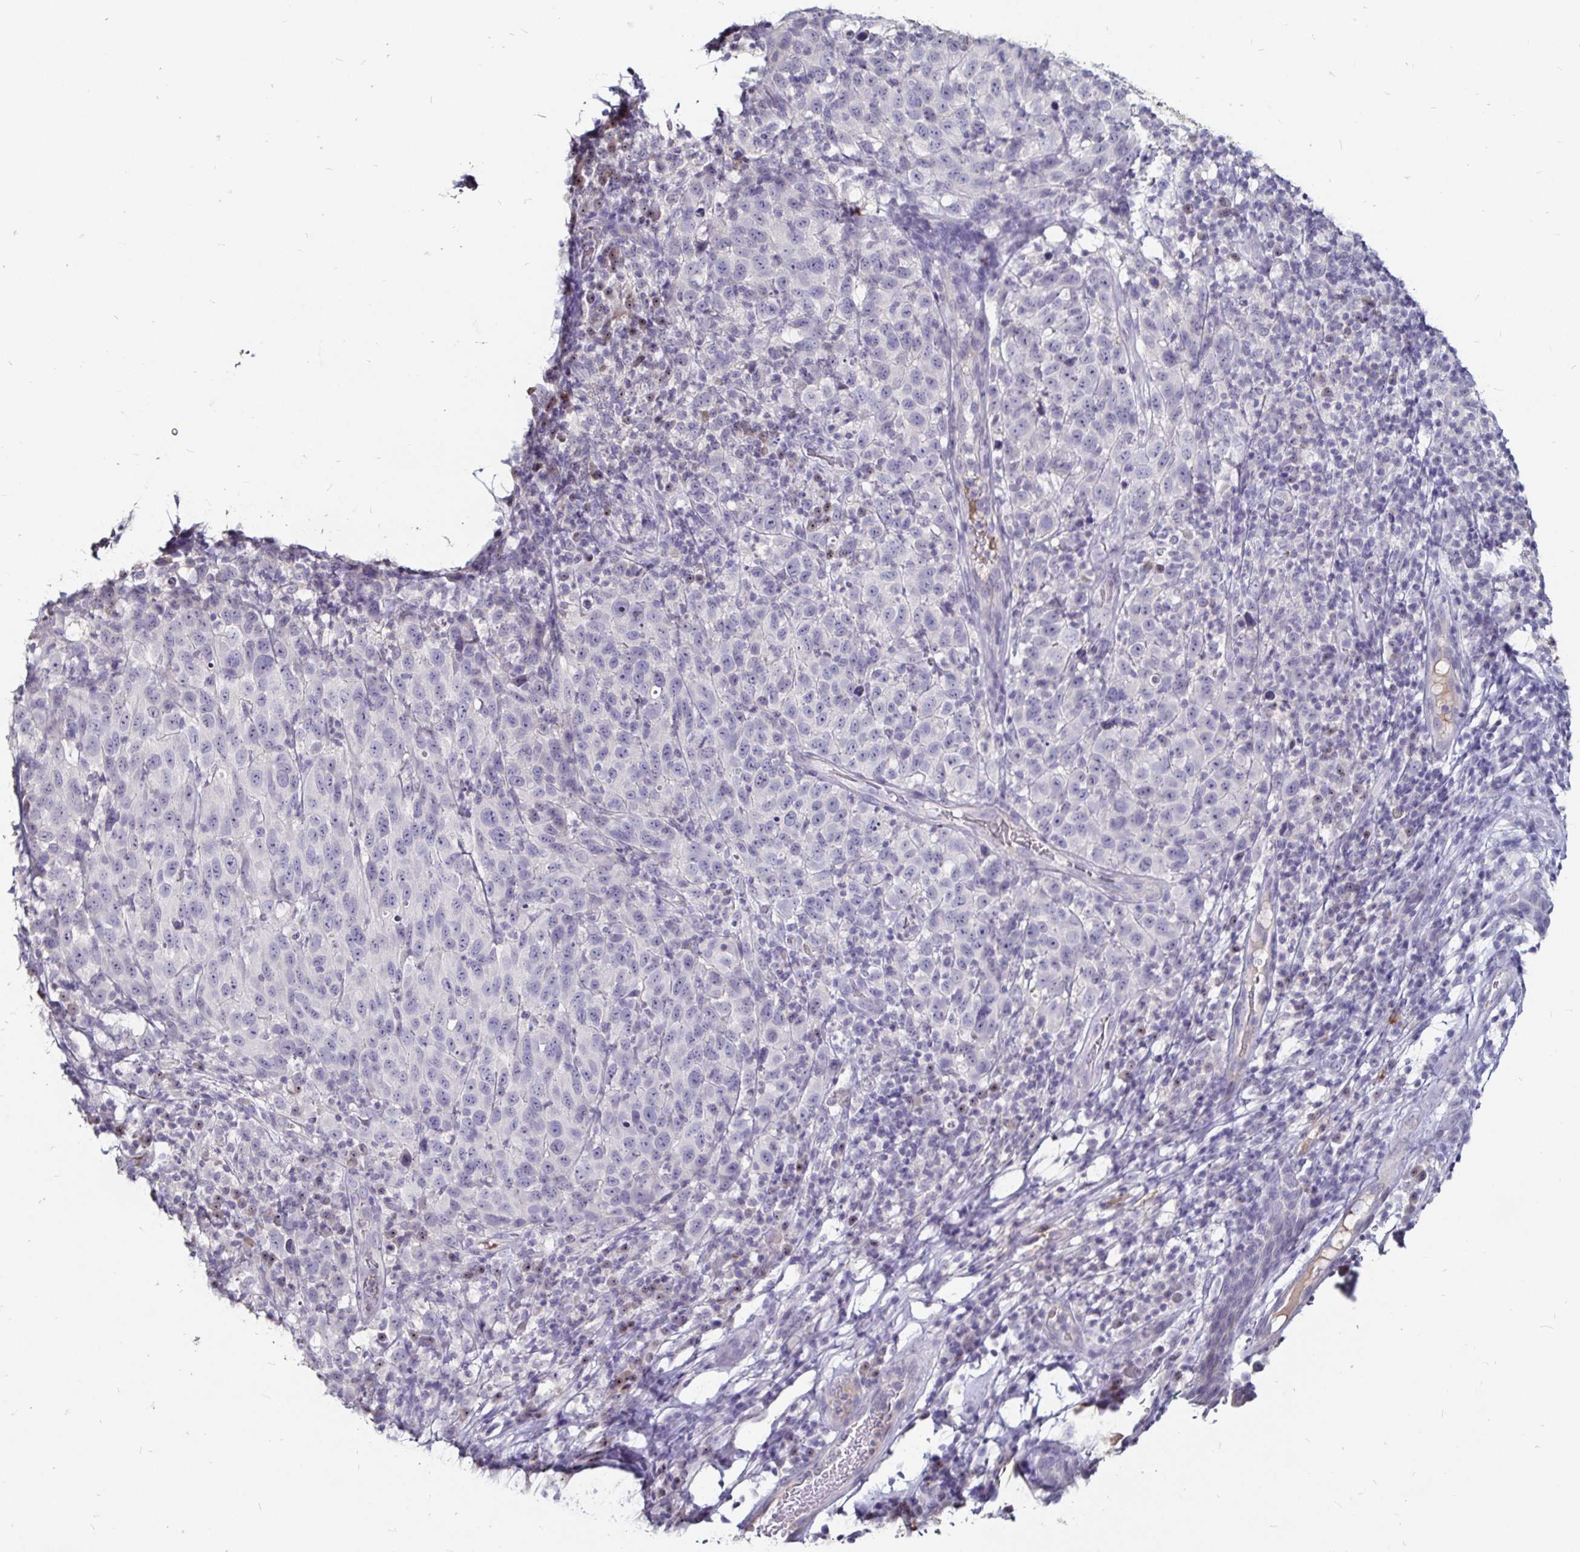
{"staining": {"intensity": "negative", "quantity": "none", "location": "none"}, "tissue": "melanoma", "cell_type": "Tumor cells", "image_type": "cancer", "snomed": [{"axis": "morphology", "description": "Malignant melanoma, NOS"}, {"axis": "topography", "description": "Skin"}], "caption": "Malignant melanoma was stained to show a protein in brown. There is no significant staining in tumor cells. Brightfield microscopy of immunohistochemistry stained with DAB (3,3'-diaminobenzidine) (brown) and hematoxylin (blue), captured at high magnification.", "gene": "FAIM2", "patient": {"sex": "male", "age": 85}}